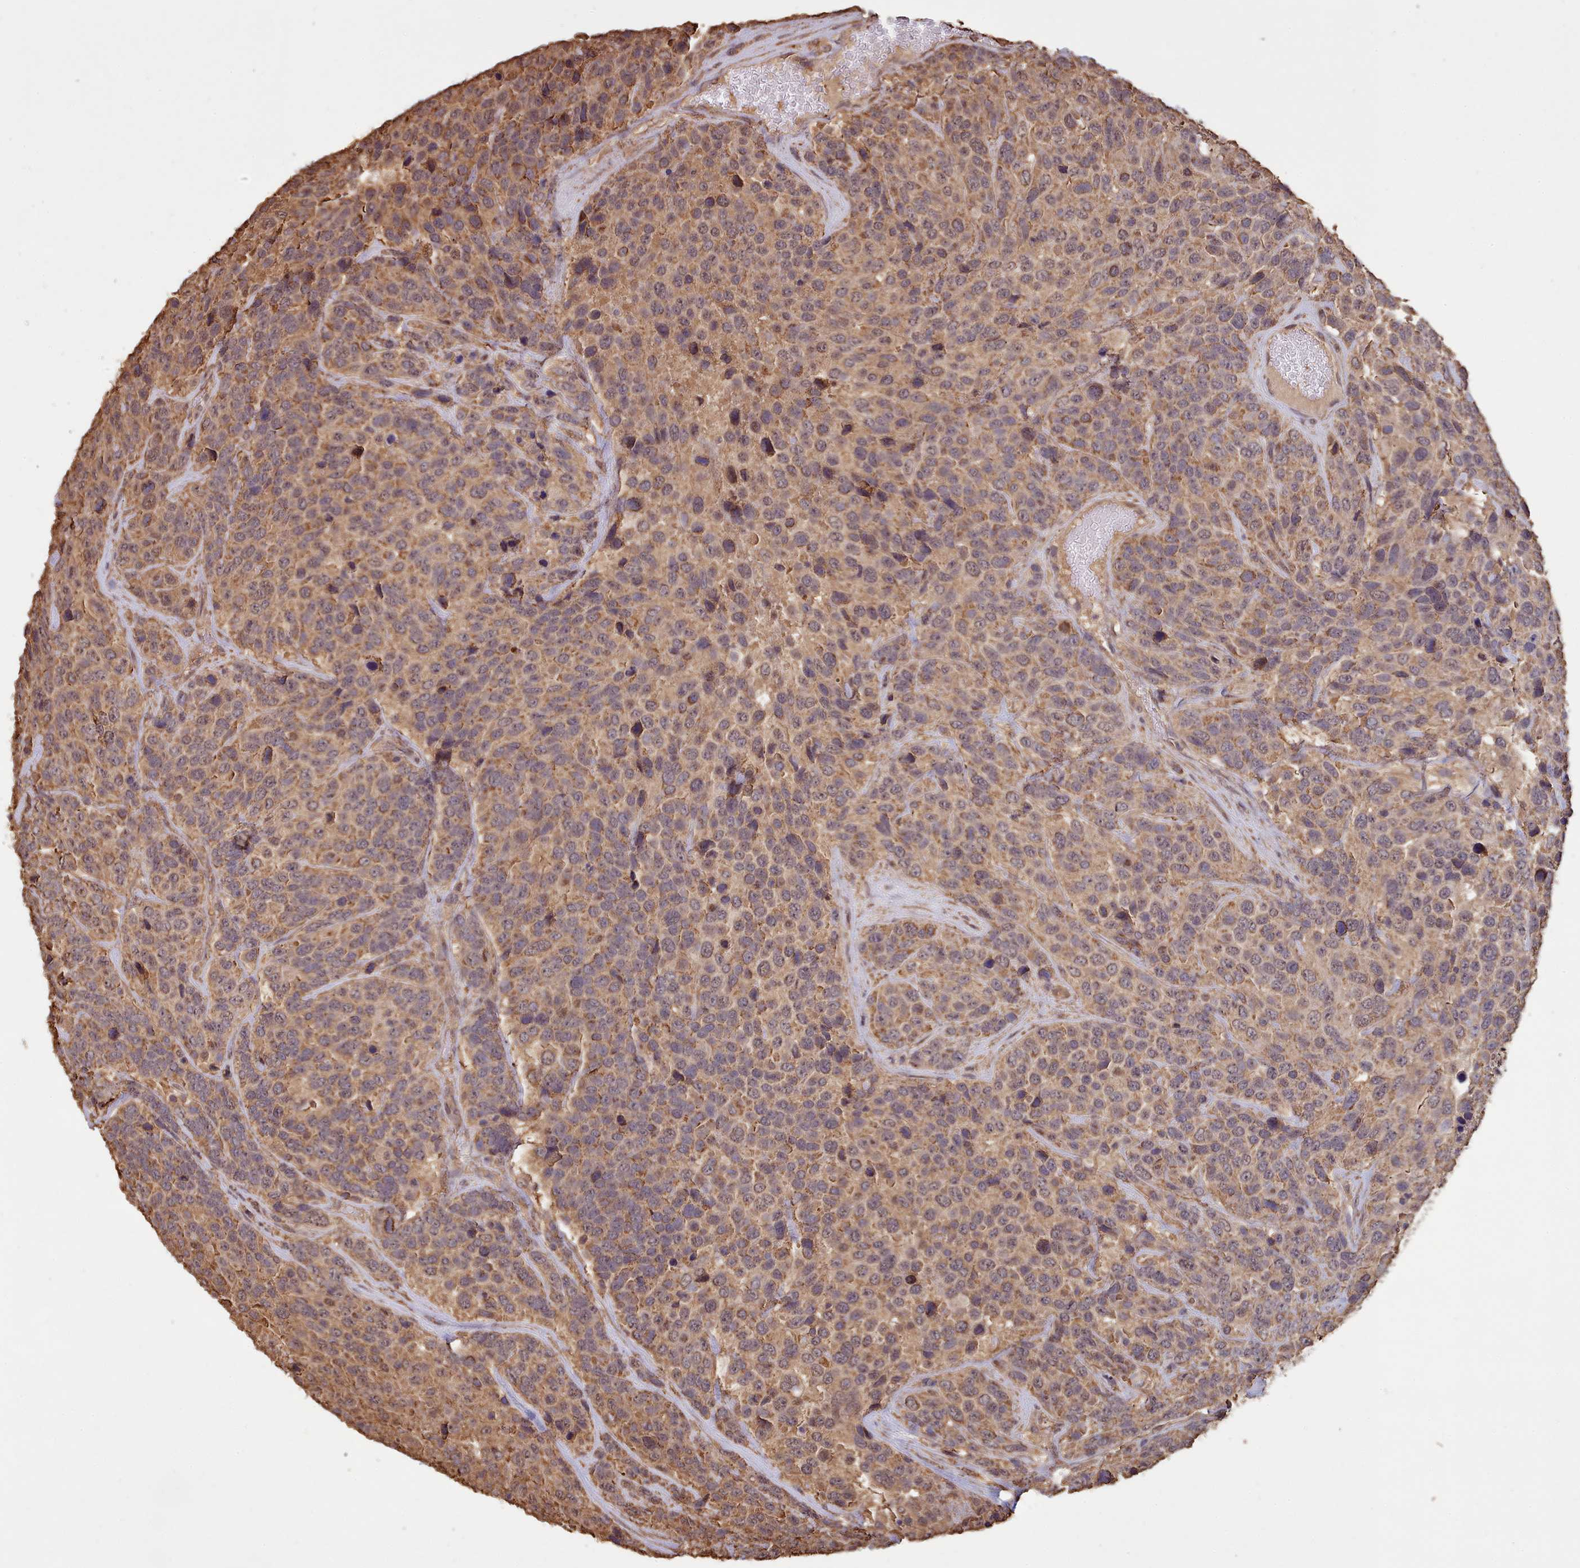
{"staining": {"intensity": "weak", "quantity": ">75%", "location": "cytoplasmic/membranous,nuclear"}, "tissue": "urothelial cancer", "cell_type": "Tumor cells", "image_type": "cancer", "snomed": [{"axis": "morphology", "description": "Urothelial carcinoma, High grade"}, {"axis": "topography", "description": "Urinary bladder"}], "caption": "High-power microscopy captured an immunohistochemistry (IHC) photomicrograph of urothelial cancer, revealing weak cytoplasmic/membranous and nuclear staining in approximately >75% of tumor cells.", "gene": "METRN", "patient": {"sex": "female", "age": 70}}